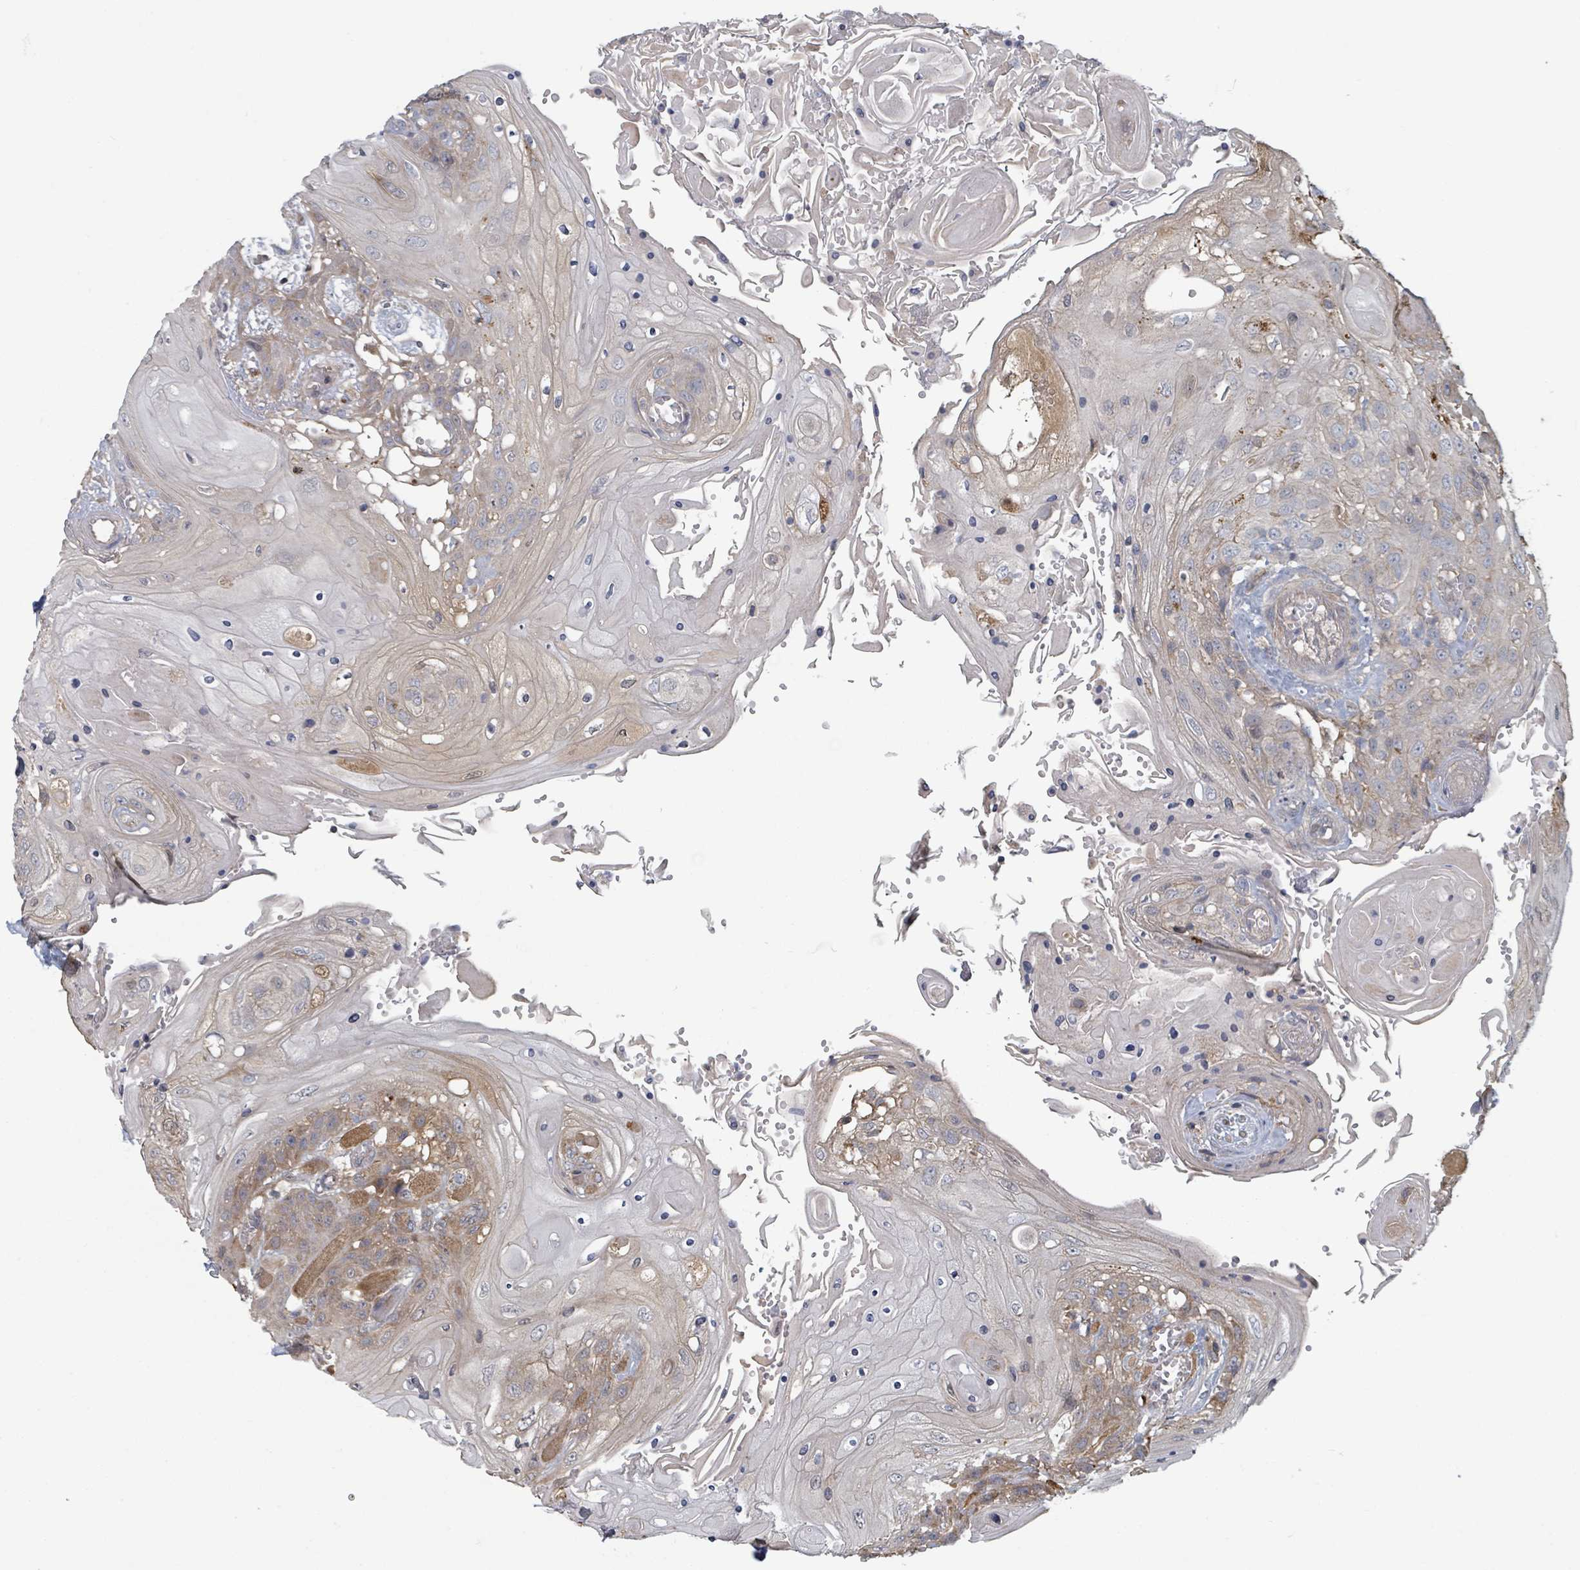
{"staining": {"intensity": "moderate", "quantity": "25%-75%", "location": "cytoplasmic/membranous"}, "tissue": "head and neck cancer", "cell_type": "Tumor cells", "image_type": "cancer", "snomed": [{"axis": "morphology", "description": "Squamous cell carcinoma, NOS"}, {"axis": "topography", "description": "Head-Neck"}], "caption": "Human head and neck squamous cell carcinoma stained for a protein (brown) displays moderate cytoplasmic/membranous positive expression in approximately 25%-75% of tumor cells.", "gene": "GABBR1", "patient": {"sex": "female", "age": 43}}